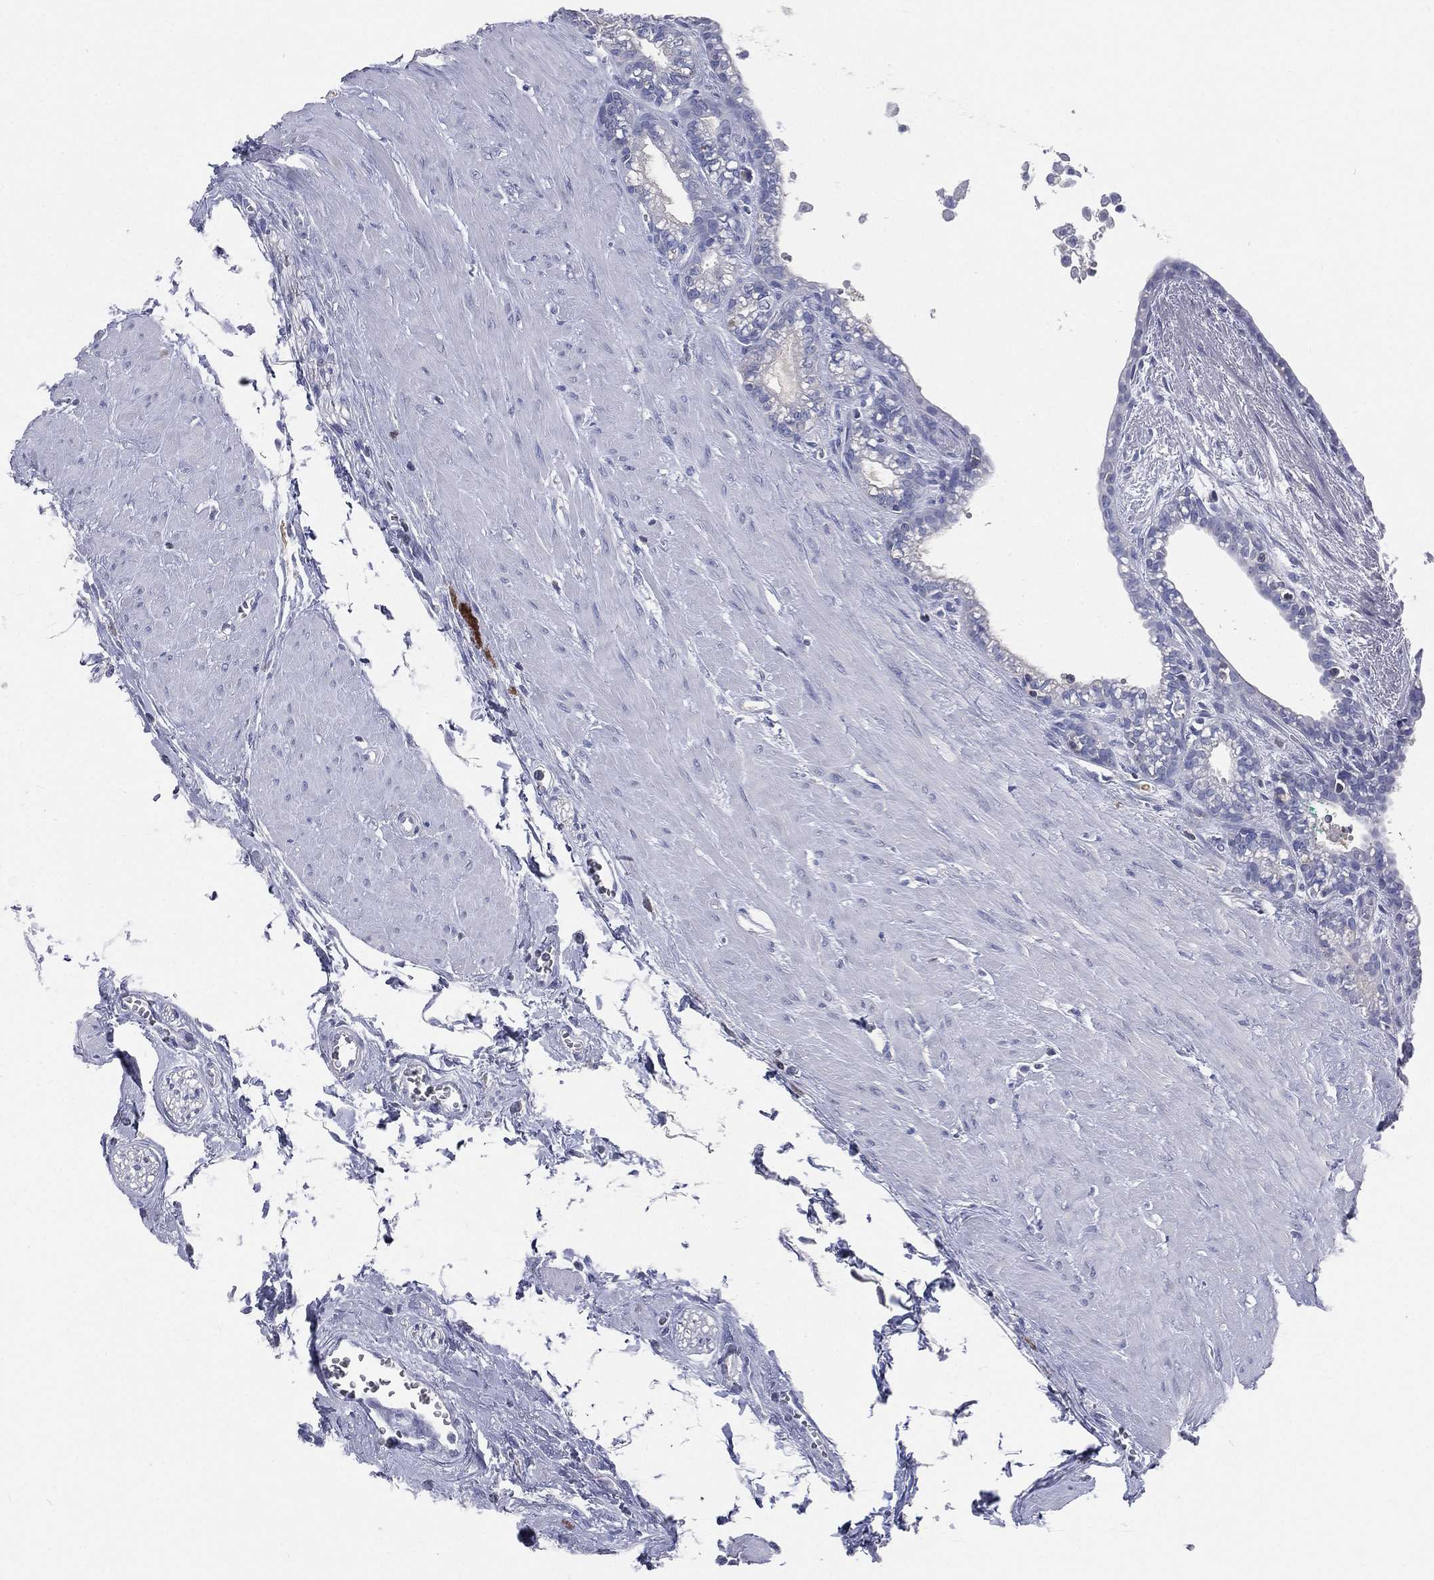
{"staining": {"intensity": "negative", "quantity": "none", "location": "none"}, "tissue": "seminal vesicle", "cell_type": "Glandular cells", "image_type": "normal", "snomed": [{"axis": "morphology", "description": "Normal tissue, NOS"}, {"axis": "morphology", "description": "Urothelial carcinoma, NOS"}, {"axis": "topography", "description": "Urinary bladder"}, {"axis": "topography", "description": "Seminal veicle"}], "caption": "Immunohistochemistry photomicrograph of normal seminal vesicle: seminal vesicle stained with DAB exhibits no significant protein positivity in glandular cells.", "gene": "CD3D", "patient": {"sex": "male", "age": 76}}